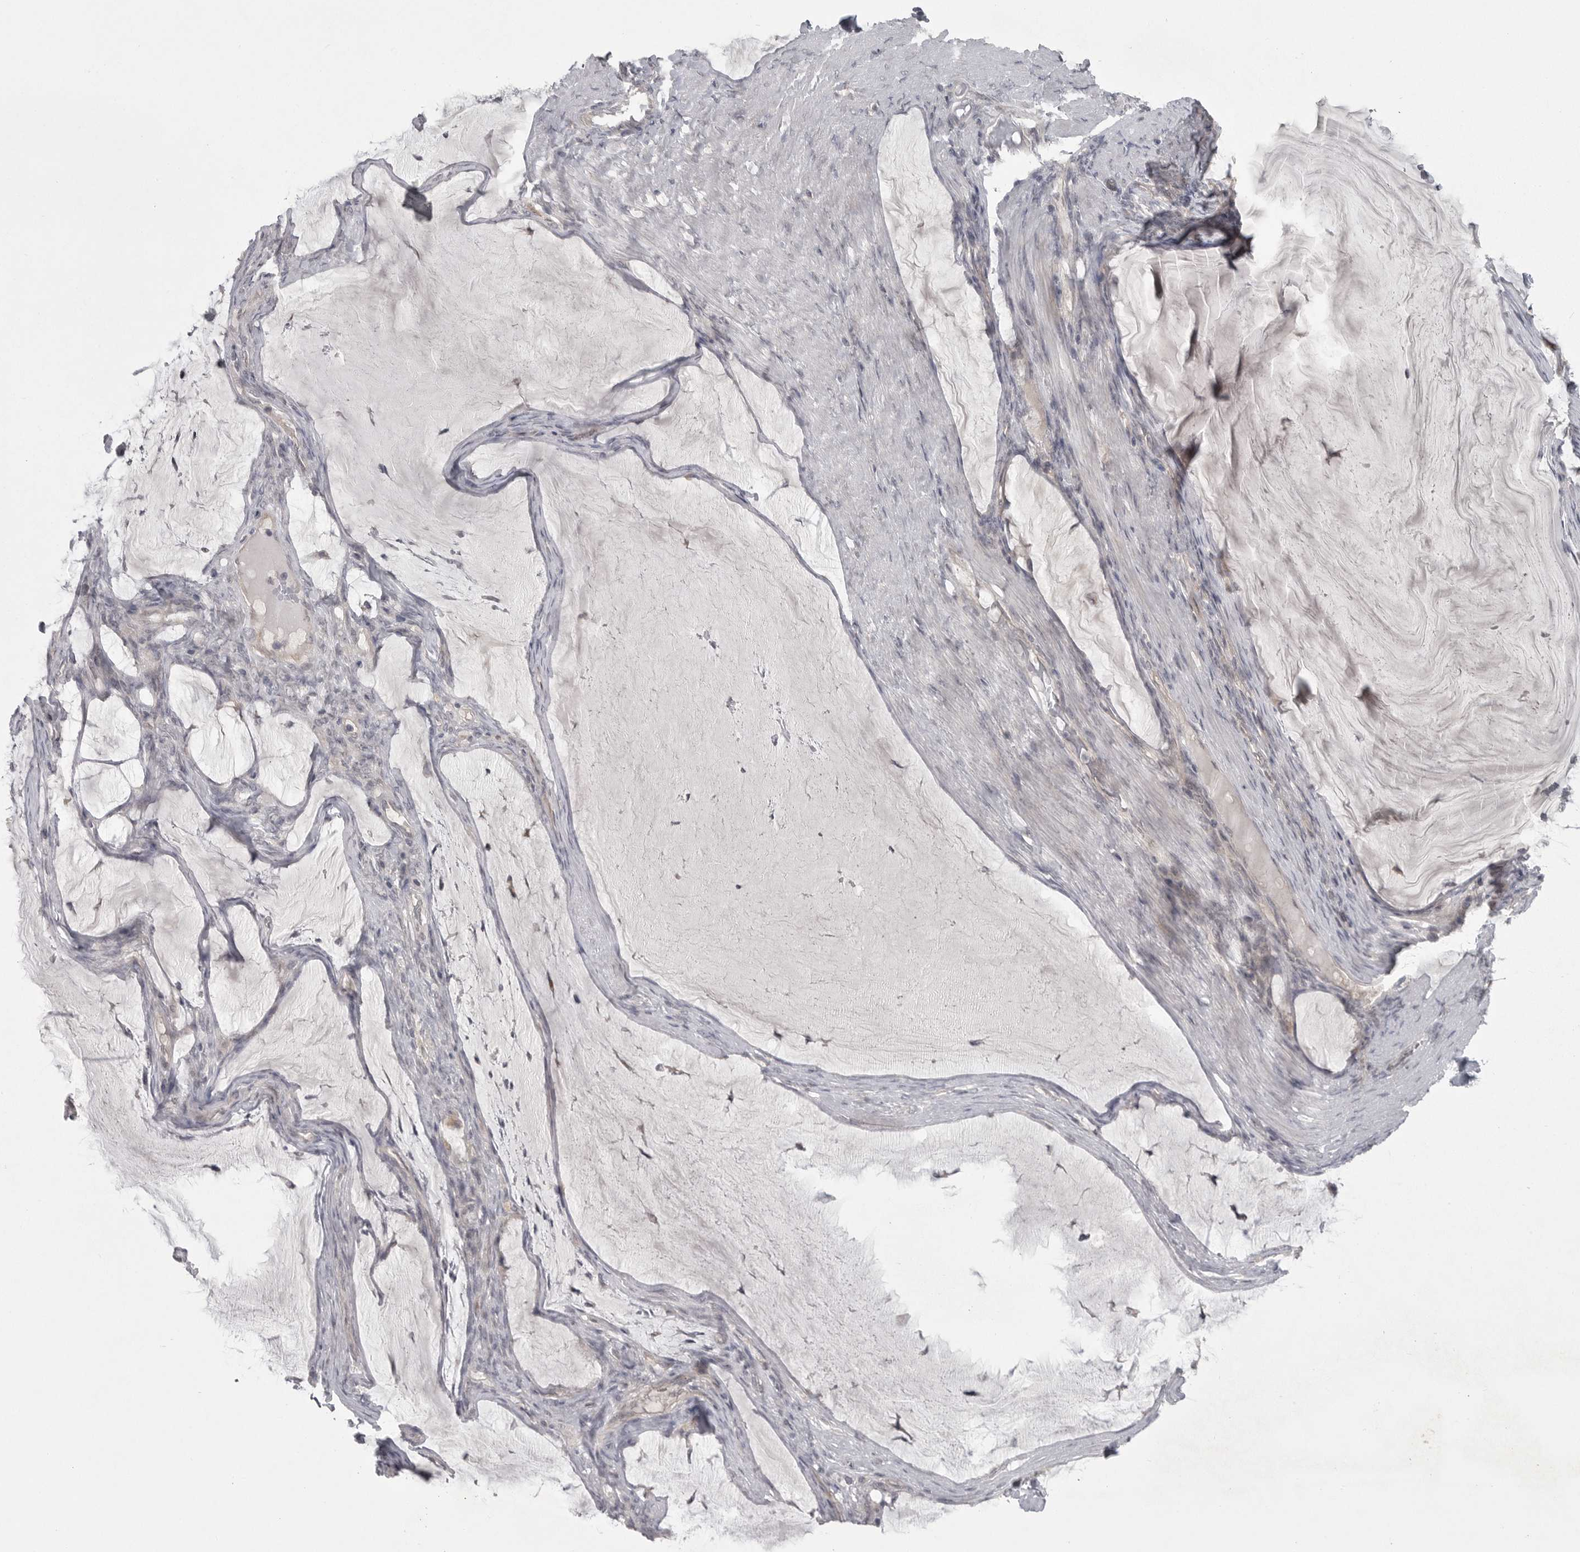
{"staining": {"intensity": "negative", "quantity": "none", "location": "none"}, "tissue": "ovarian cancer", "cell_type": "Tumor cells", "image_type": "cancer", "snomed": [{"axis": "morphology", "description": "Cystadenocarcinoma, mucinous, NOS"}, {"axis": "topography", "description": "Ovary"}], "caption": "The image demonstrates no staining of tumor cells in ovarian cancer (mucinous cystadenocarcinoma). (DAB immunohistochemistry with hematoxylin counter stain).", "gene": "PHF13", "patient": {"sex": "female", "age": 61}}